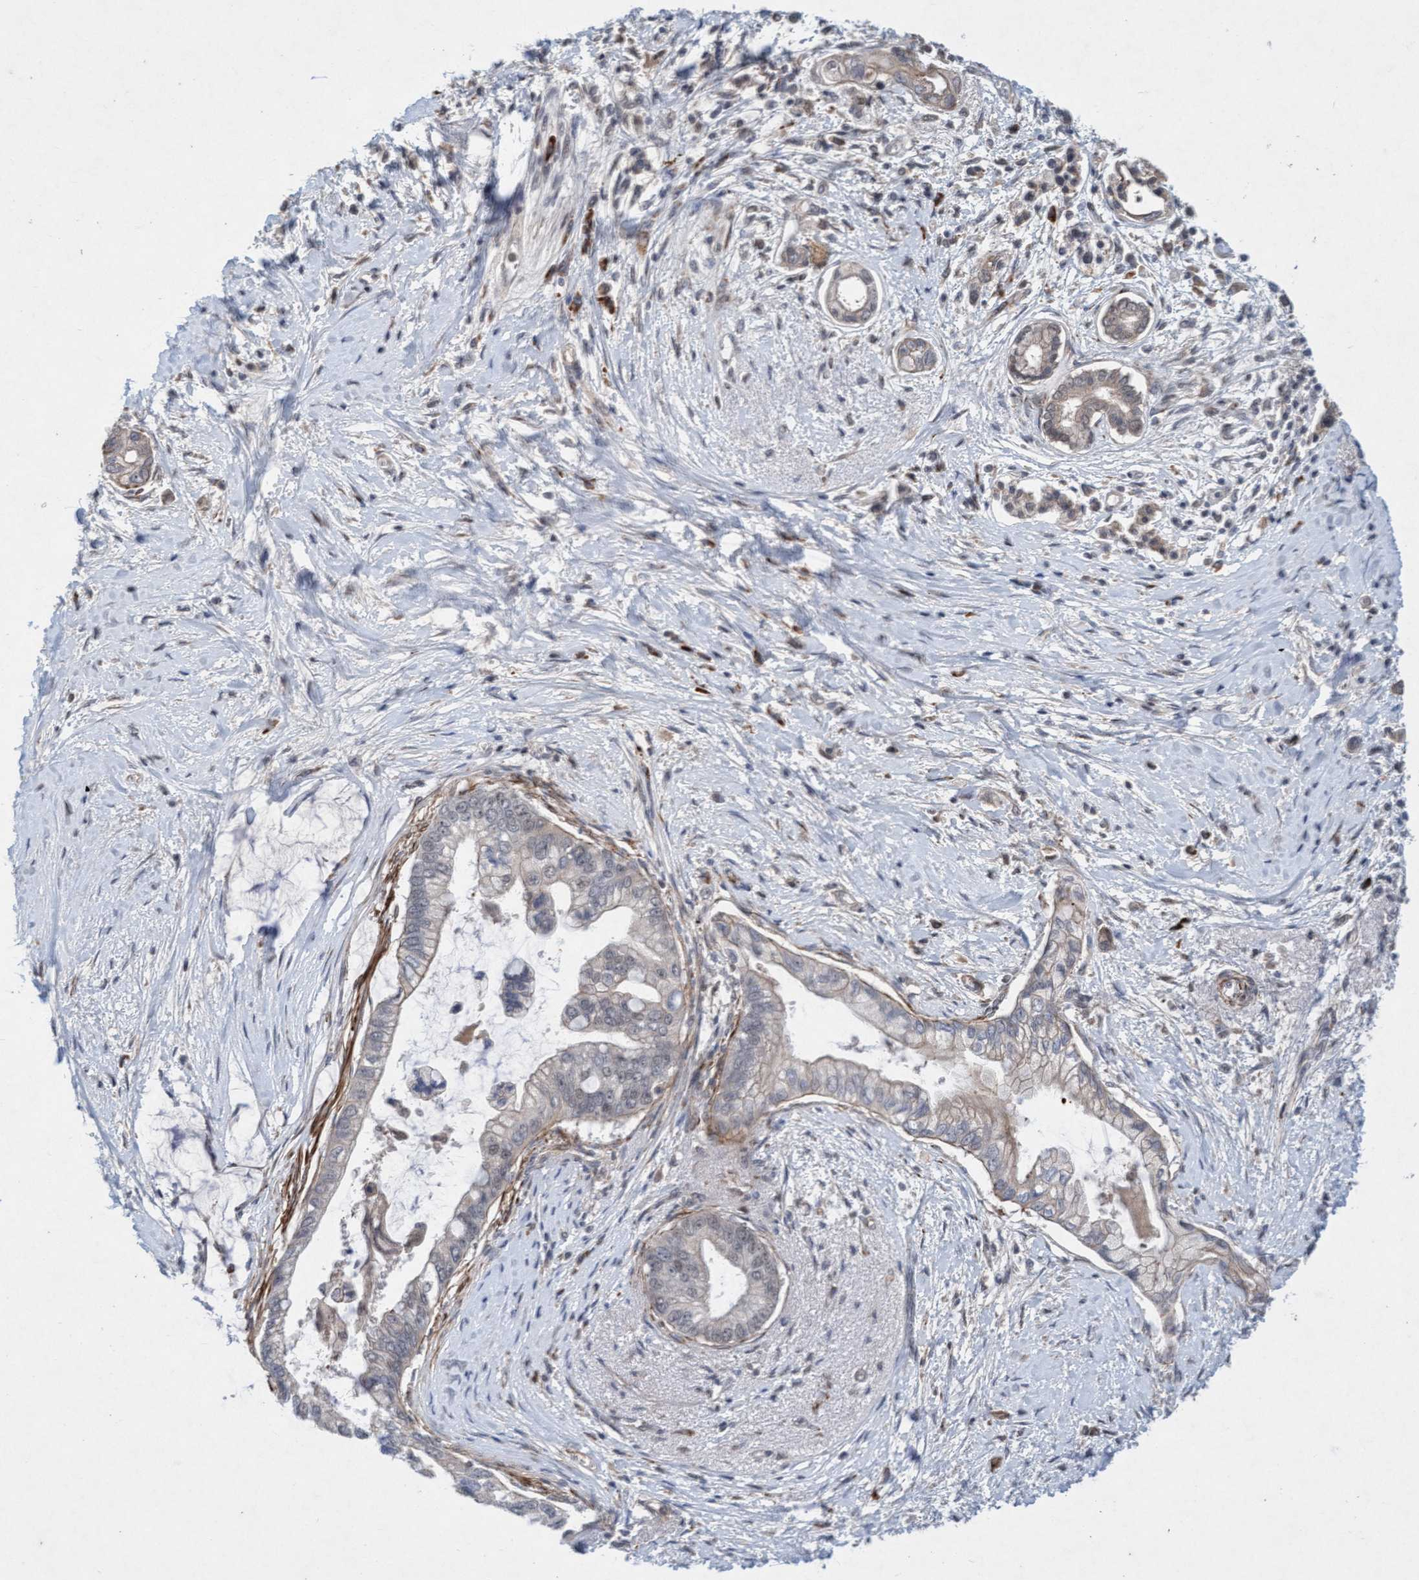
{"staining": {"intensity": "weak", "quantity": "25%-75%", "location": "cytoplasmic/membranous"}, "tissue": "pancreatic cancer", "cell_type": "Tumor cells", "image_type": "cancer", "snomed": [{"axis": "morphology", "description": "Adenocarcinoma, NOS"}, {"axis": "topography", "description": "Pancreas"}], "caption": "A brown stain labels weak cytoplasmic/membranous positivity of a protein in pancreatic cancer tumor cells.", "gene": "TMEM70", "patient": {"sex": "male", "age": 59}}